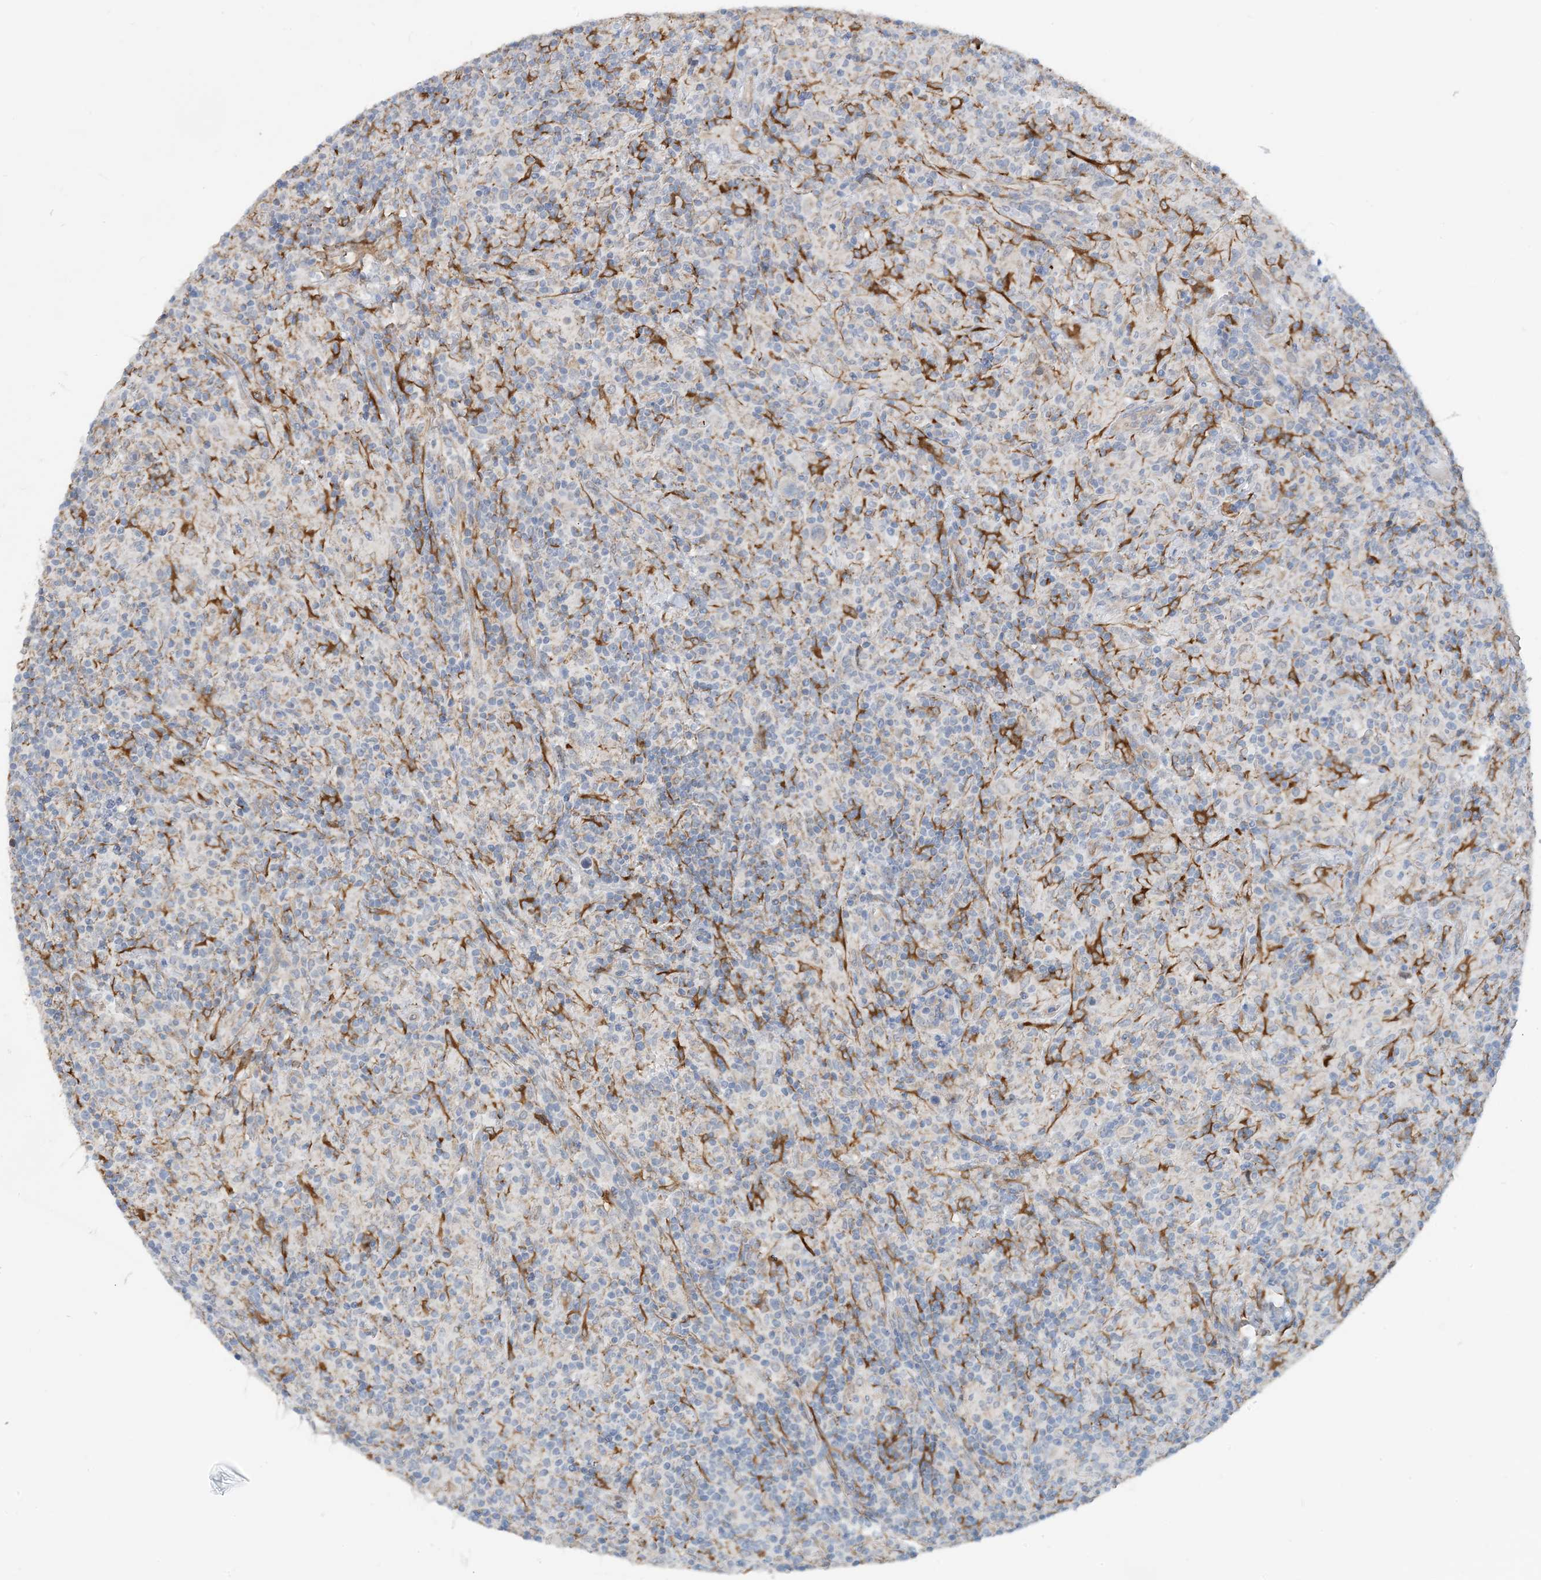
{"staining": {"intensity": "negative", "quantity": "none", "location": "none"}, "tissue": "lymphoma", "cell_type": "Tumor cells", "image_type": "cancer", "snomed": [{"axis": "morphology", "description": "Hodgkin's disease, NOS"}, {"axis": "topography", "description": "Lymph node"}], "caption": "Photomicrograph shows no protein expression in tumor cells of lymphoma tissue.", "gene": "EIF2A", "patient": {"sex": "male", "age": 70}}